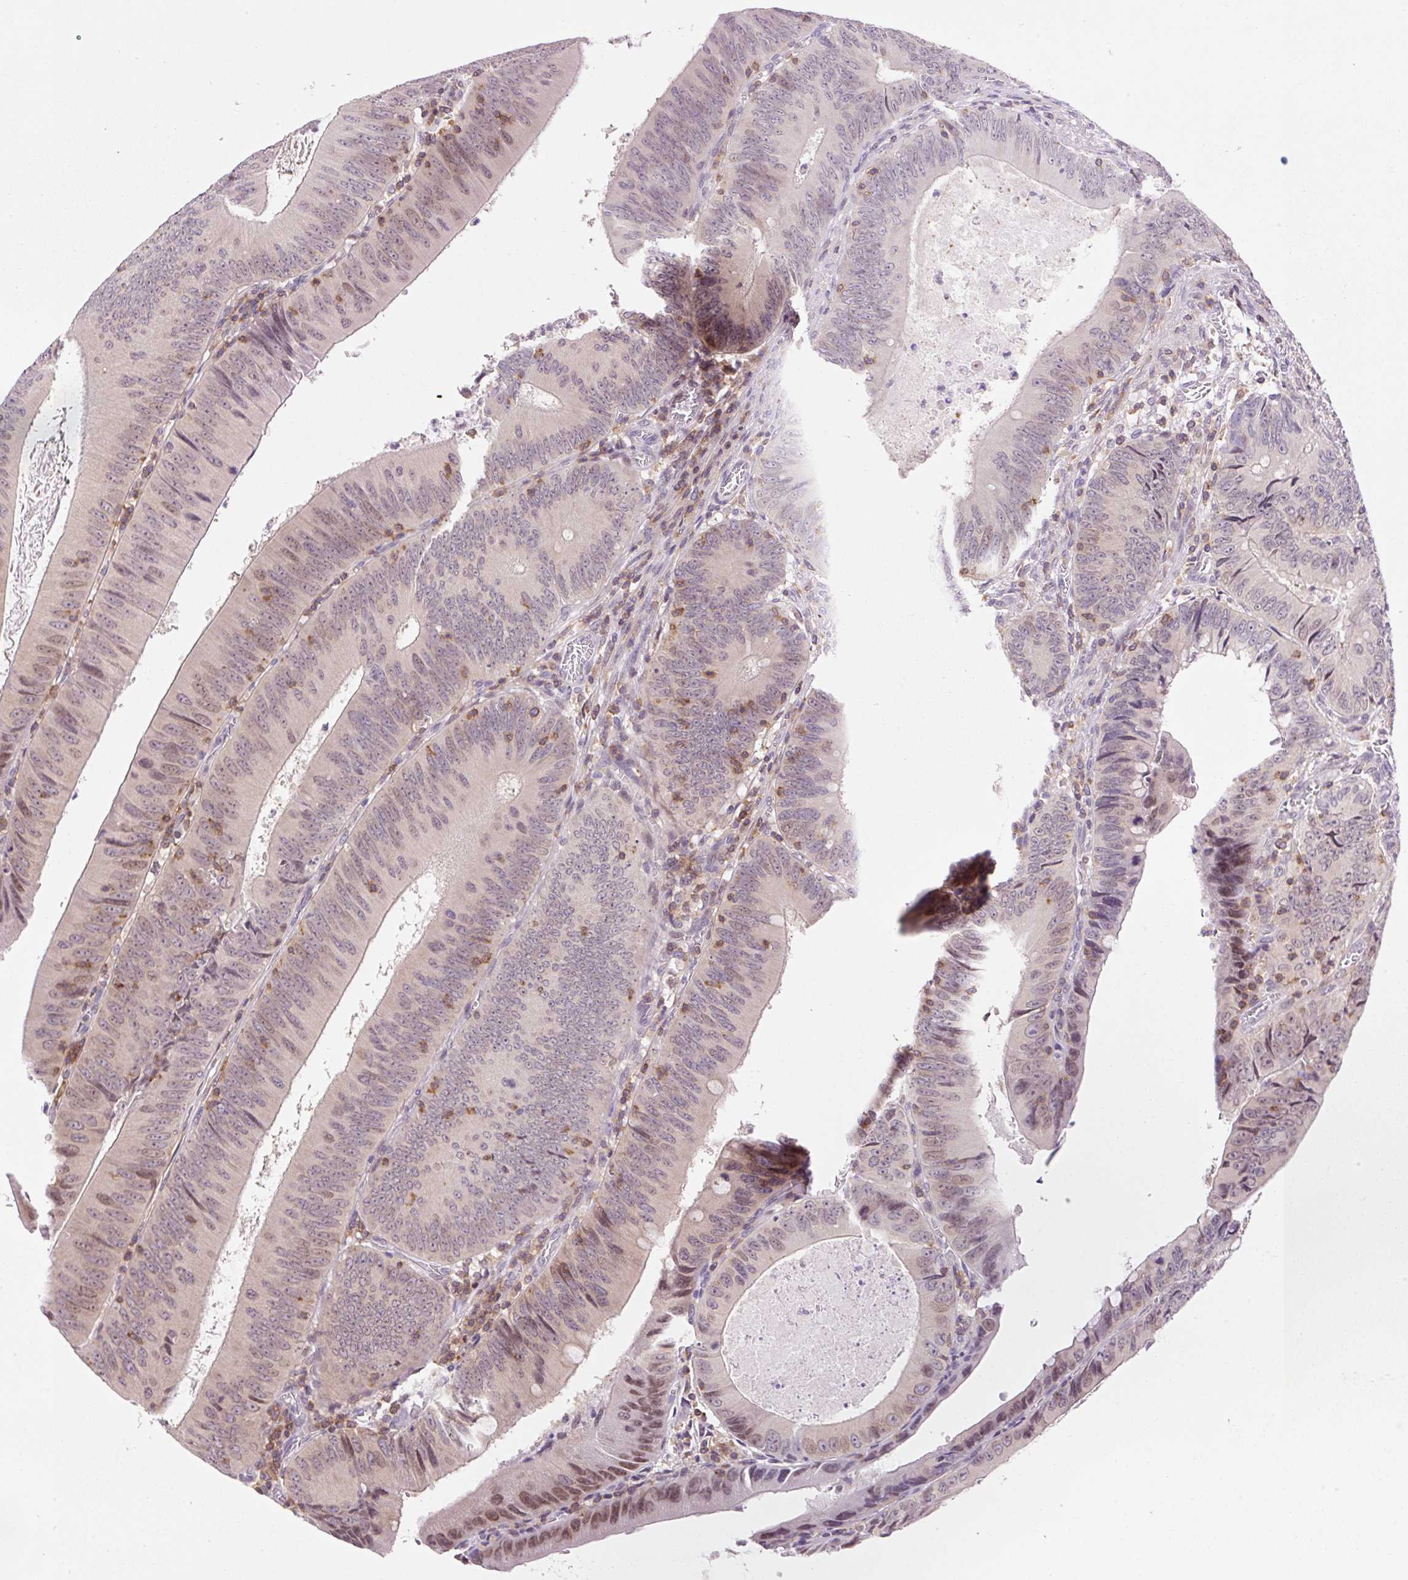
{"staining": {"intensity": "weak", "quantity": "25%-75%", "location": "nuclear"}, "tissue": "colorectal cancer", "cell_type": "Tumor cells", "image_type": "cancer", "snomed": [{"axis": "morphology", "description": "Adenocarcinoma, NOS"}, {"axis": "topography", "description": "Rectum"}], "caption": "Adenocarcinoma (colorectal) tissue demonstrates weak nuclear expression in about 25%-75% of tumor cells, visualized by immunohistochemistry.", "gene": "CARD11", "patient": {"sex": "female", "age": 72}}